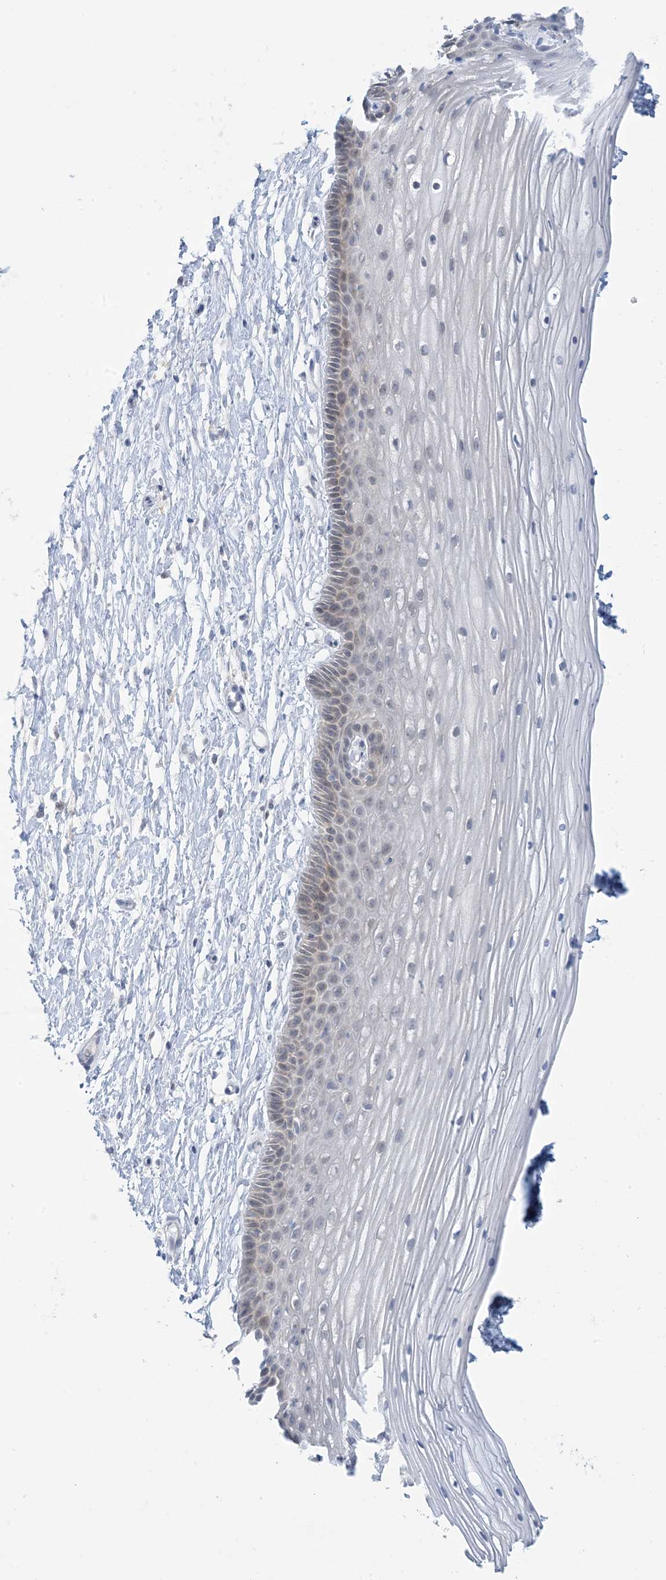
{"staining": {"intensity": "weak", "quantity": "<25%", "location": "cytoplasmic/membranous"}, "tissue": "vagina", "cell_type": "Squamous epithelial cells", "image_type": "normal", "snomed": [{"axis": "morphology", "description": "Normal tissue, NOS"}, {"axis": "topography", "description": "Vagina"}, {"axis": "topography", "description": "Cervix"}], "caption": "Immunohistochemistry of unremarkable human vagina exhibits no positivity in squamous epithelial cells. The staining was performed using DAB to visualize the protein expression in brown, while the nuclei were stained in blue with hematoxylin (Magnification: 20x).", "gene": "MRPS18A", "patient": {"sex": "female", "age": 40}}